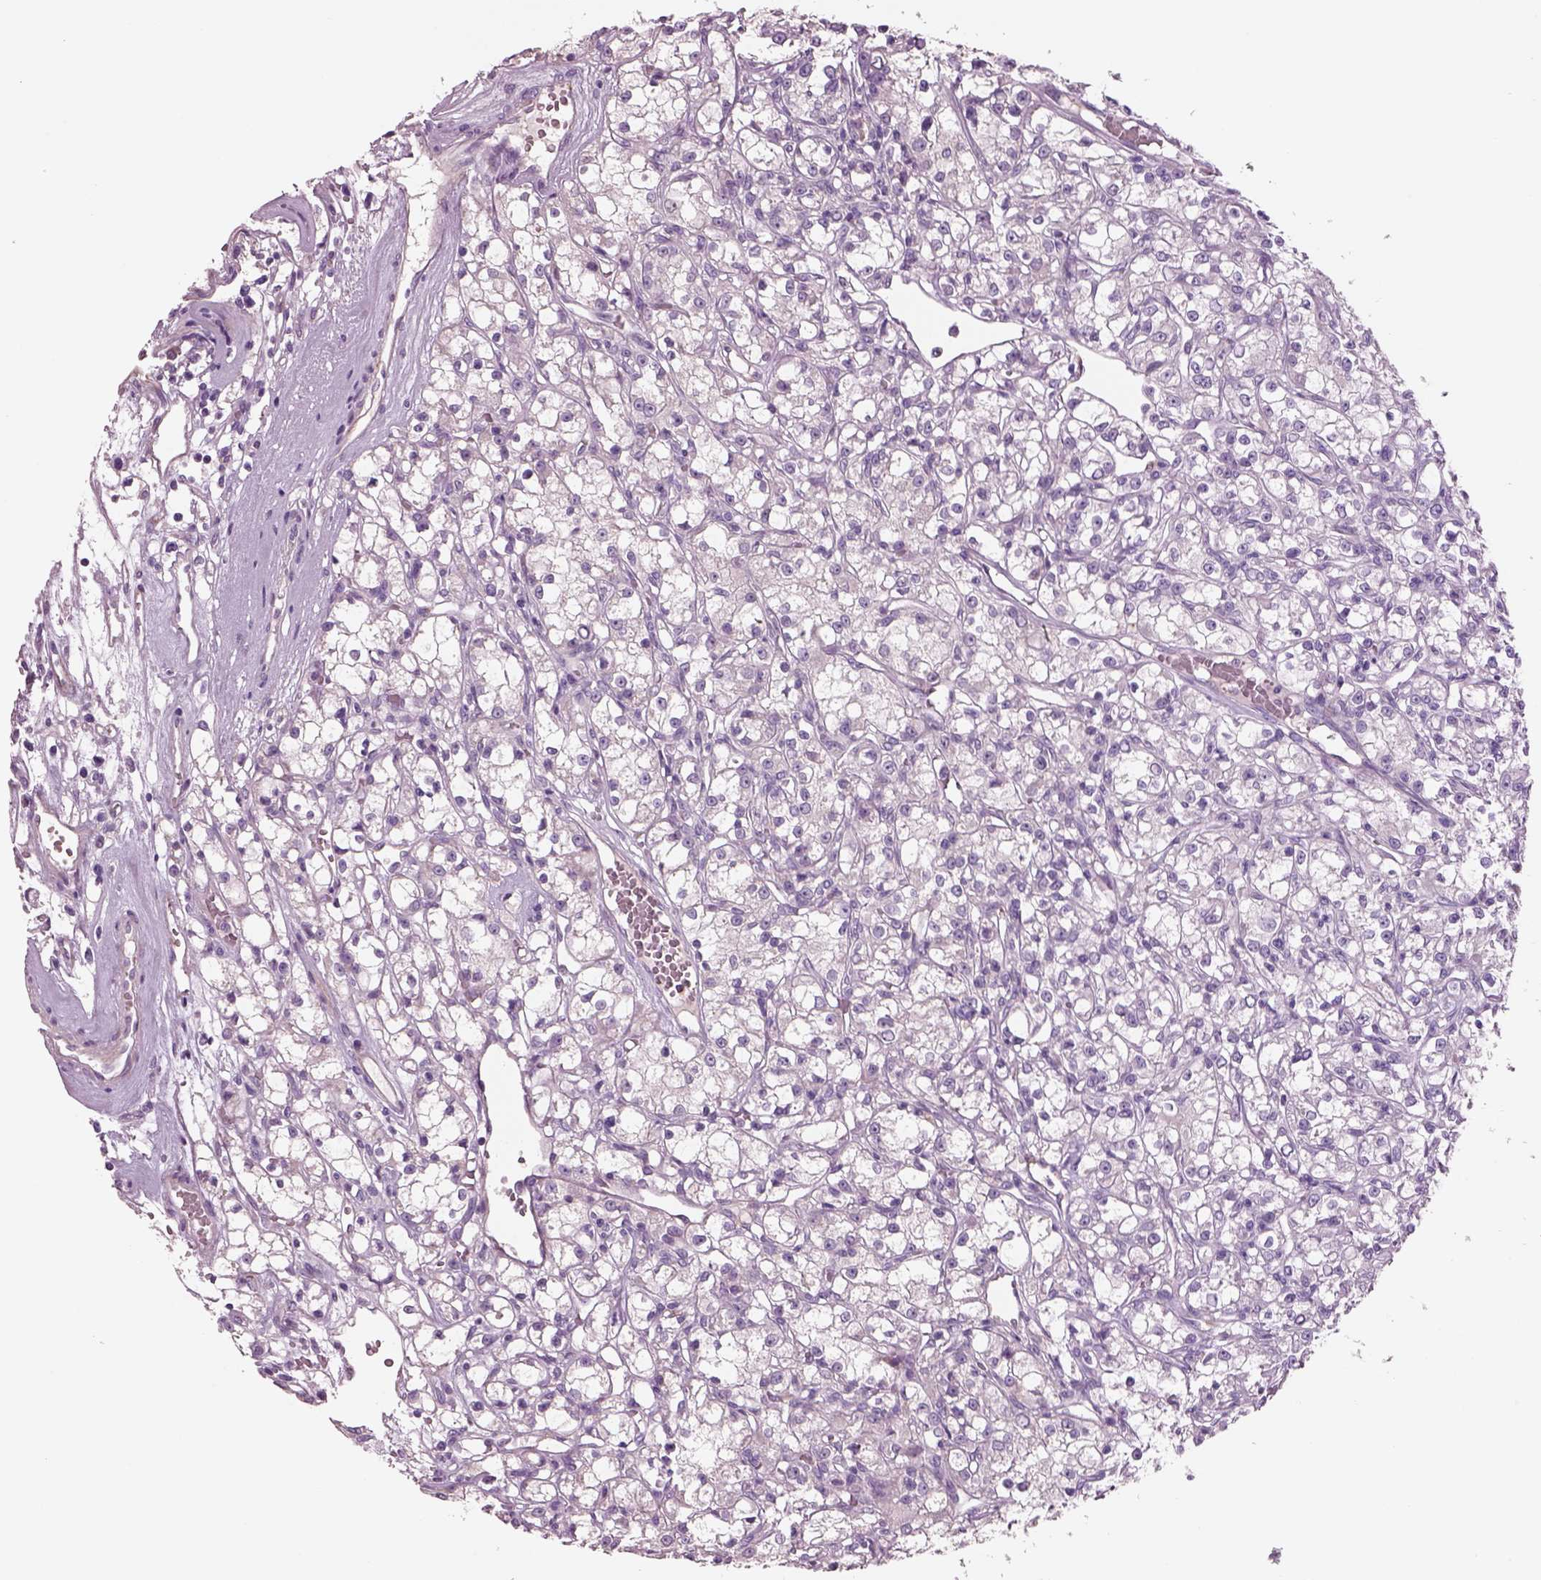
{"staining": {"intensity": "negative", "quantity": "none", "location": "none"}, "tissue": "renal cancer", "cell_type": "Tumor cells", "image_type": "cancer", "snomed": [{"axis": "morphology", "description": "Adenocarcinoma, NOS"}, {"axis": "topography", "description": "Kidney"}], "caption": "Human renal adenocarcinoma stained for a protein using immunohistochemistry shows no positivity in tumor cells.", "gene": "PLPP7", "patient": {"sex": "female", "age": 59}}